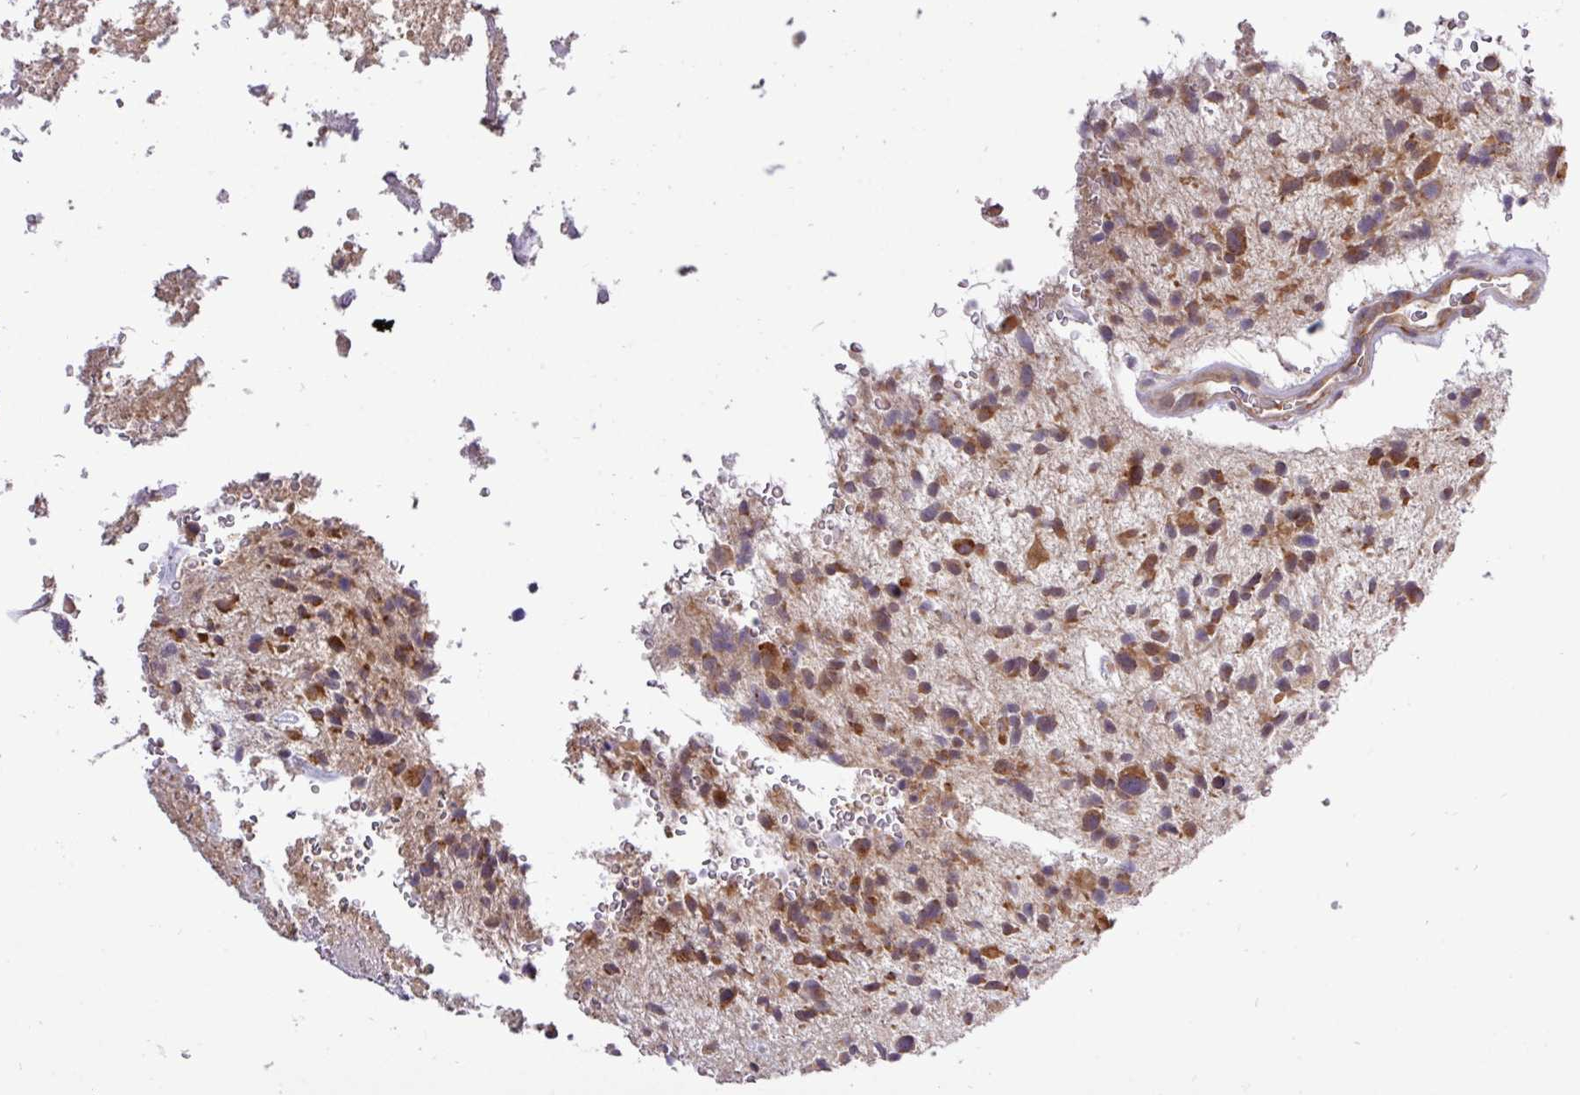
{"staining": {"intensity": "strong", "quantity": "25%-75%", "location": "cytoplasmic/membranous"}, "tissue": "glioma", "cell_type": "Tumor cells", "image_type": "cancer", "snomed": [{"axis": "morphology", "description": "Glioma, malignant, High grade"}, {"axis": "topography", "description": "Brain"}], "caption": "The immunohistochemical stain shows strong cytoplasmic/membranous staining in tumor cells of malignant glioma (high-grade) tissue. (DAB IHC with brightfield microscopy, high magnification).", "gene": "TM2D2", "patient": {"sex": "male", "age": 47}}